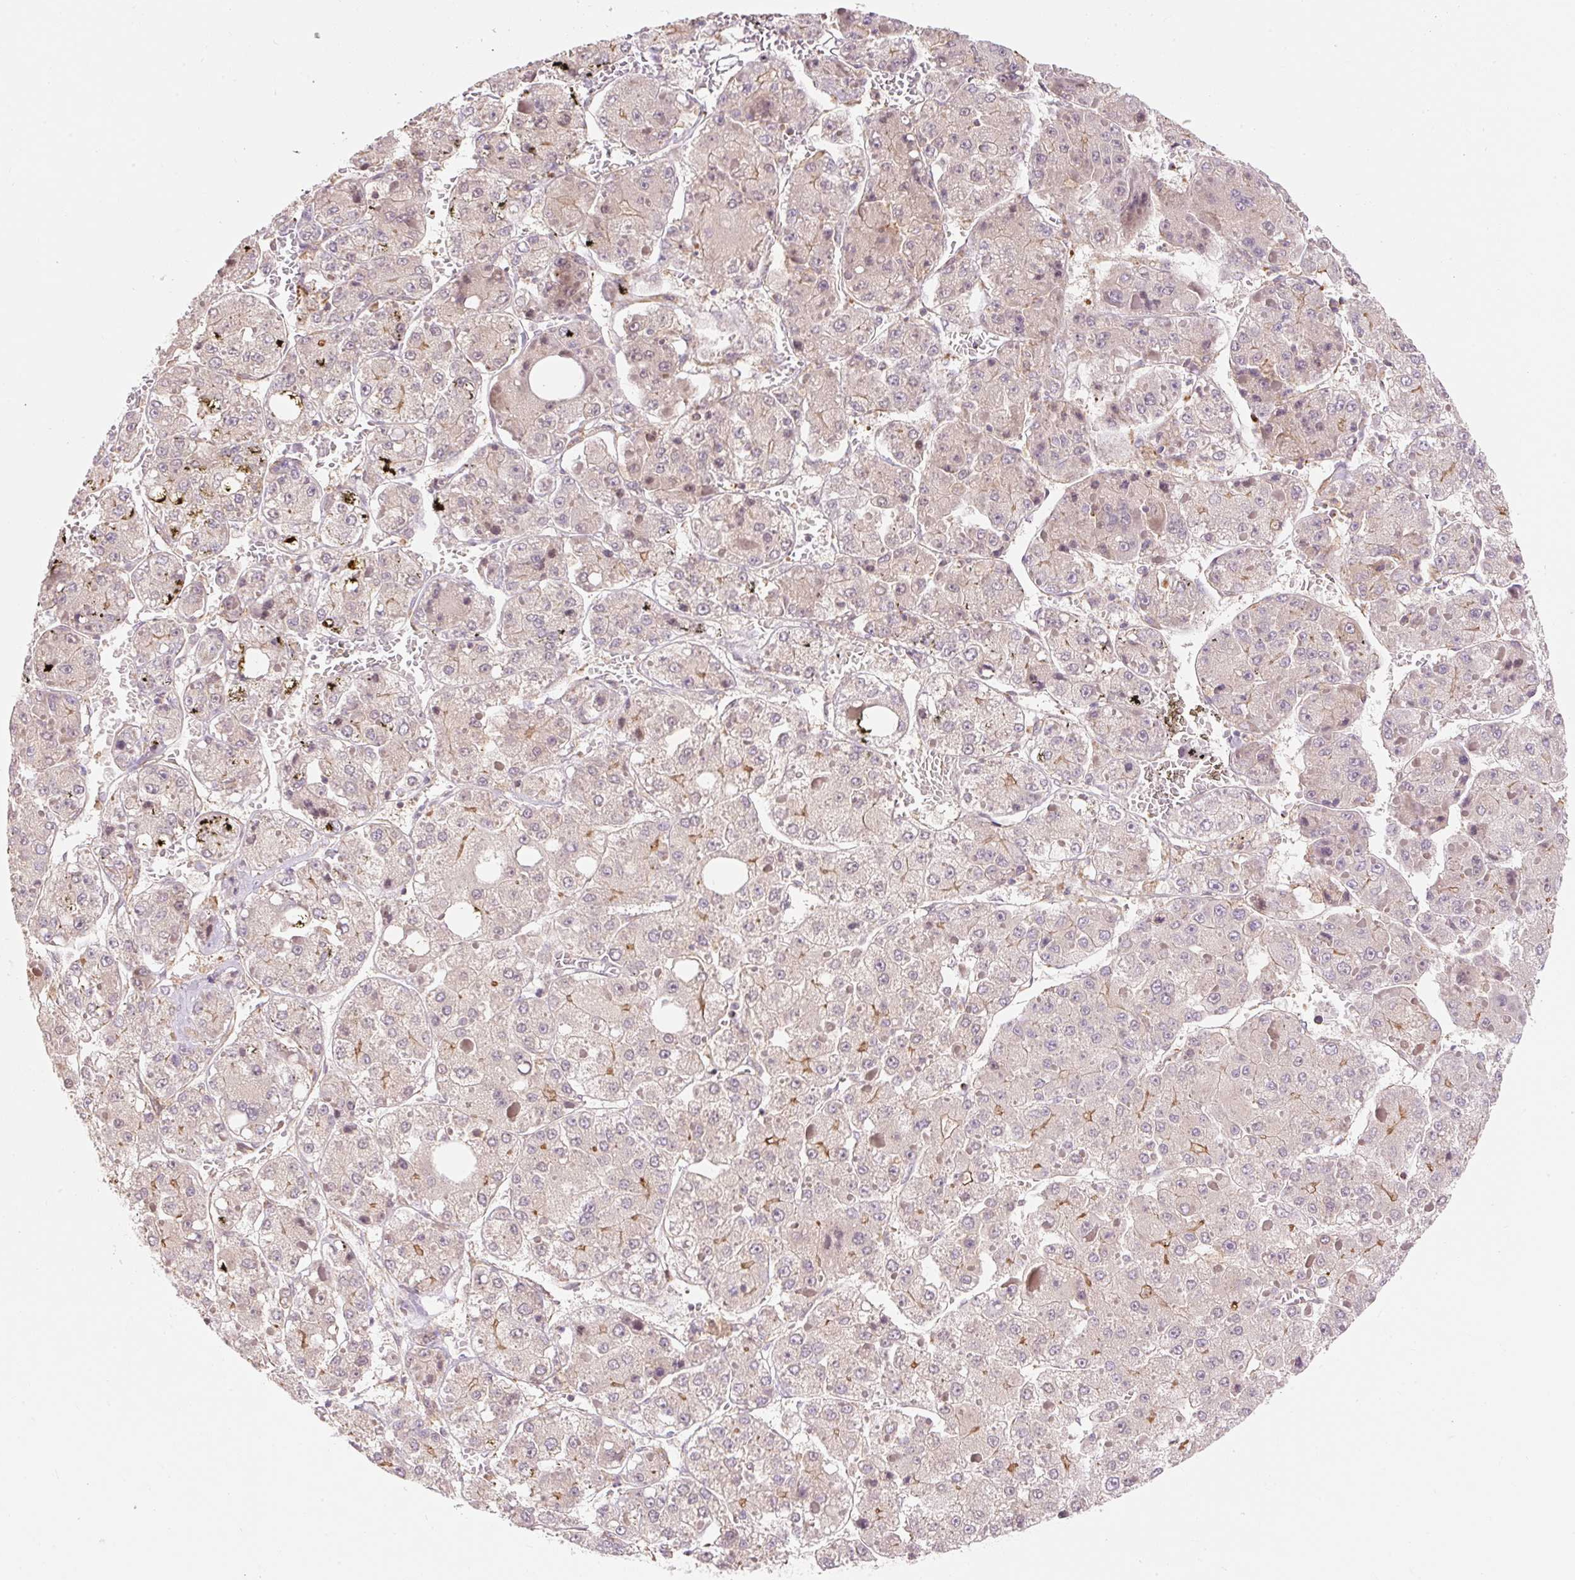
{"staining": {"intensity": "weak", "quantity": "<25%", "location": "cytoplasmic/membranous"}, "tissue": "liver cancer", "cell_type": "Tumor cells", "image_type": "cancer", "snomed": [{"axis": "morphology", "description": "Carcinoma, Hepatocellular, NOS"}, {"axis": "topography", "description": "Liver"}], "caption": "The IHC photomicrograph has no significant positivity in tumor cells of liver cancer (hepatocellular carcinoma) tissue.", "gene": "EMC10", "patient": {"sex": "female", "age": 73}}